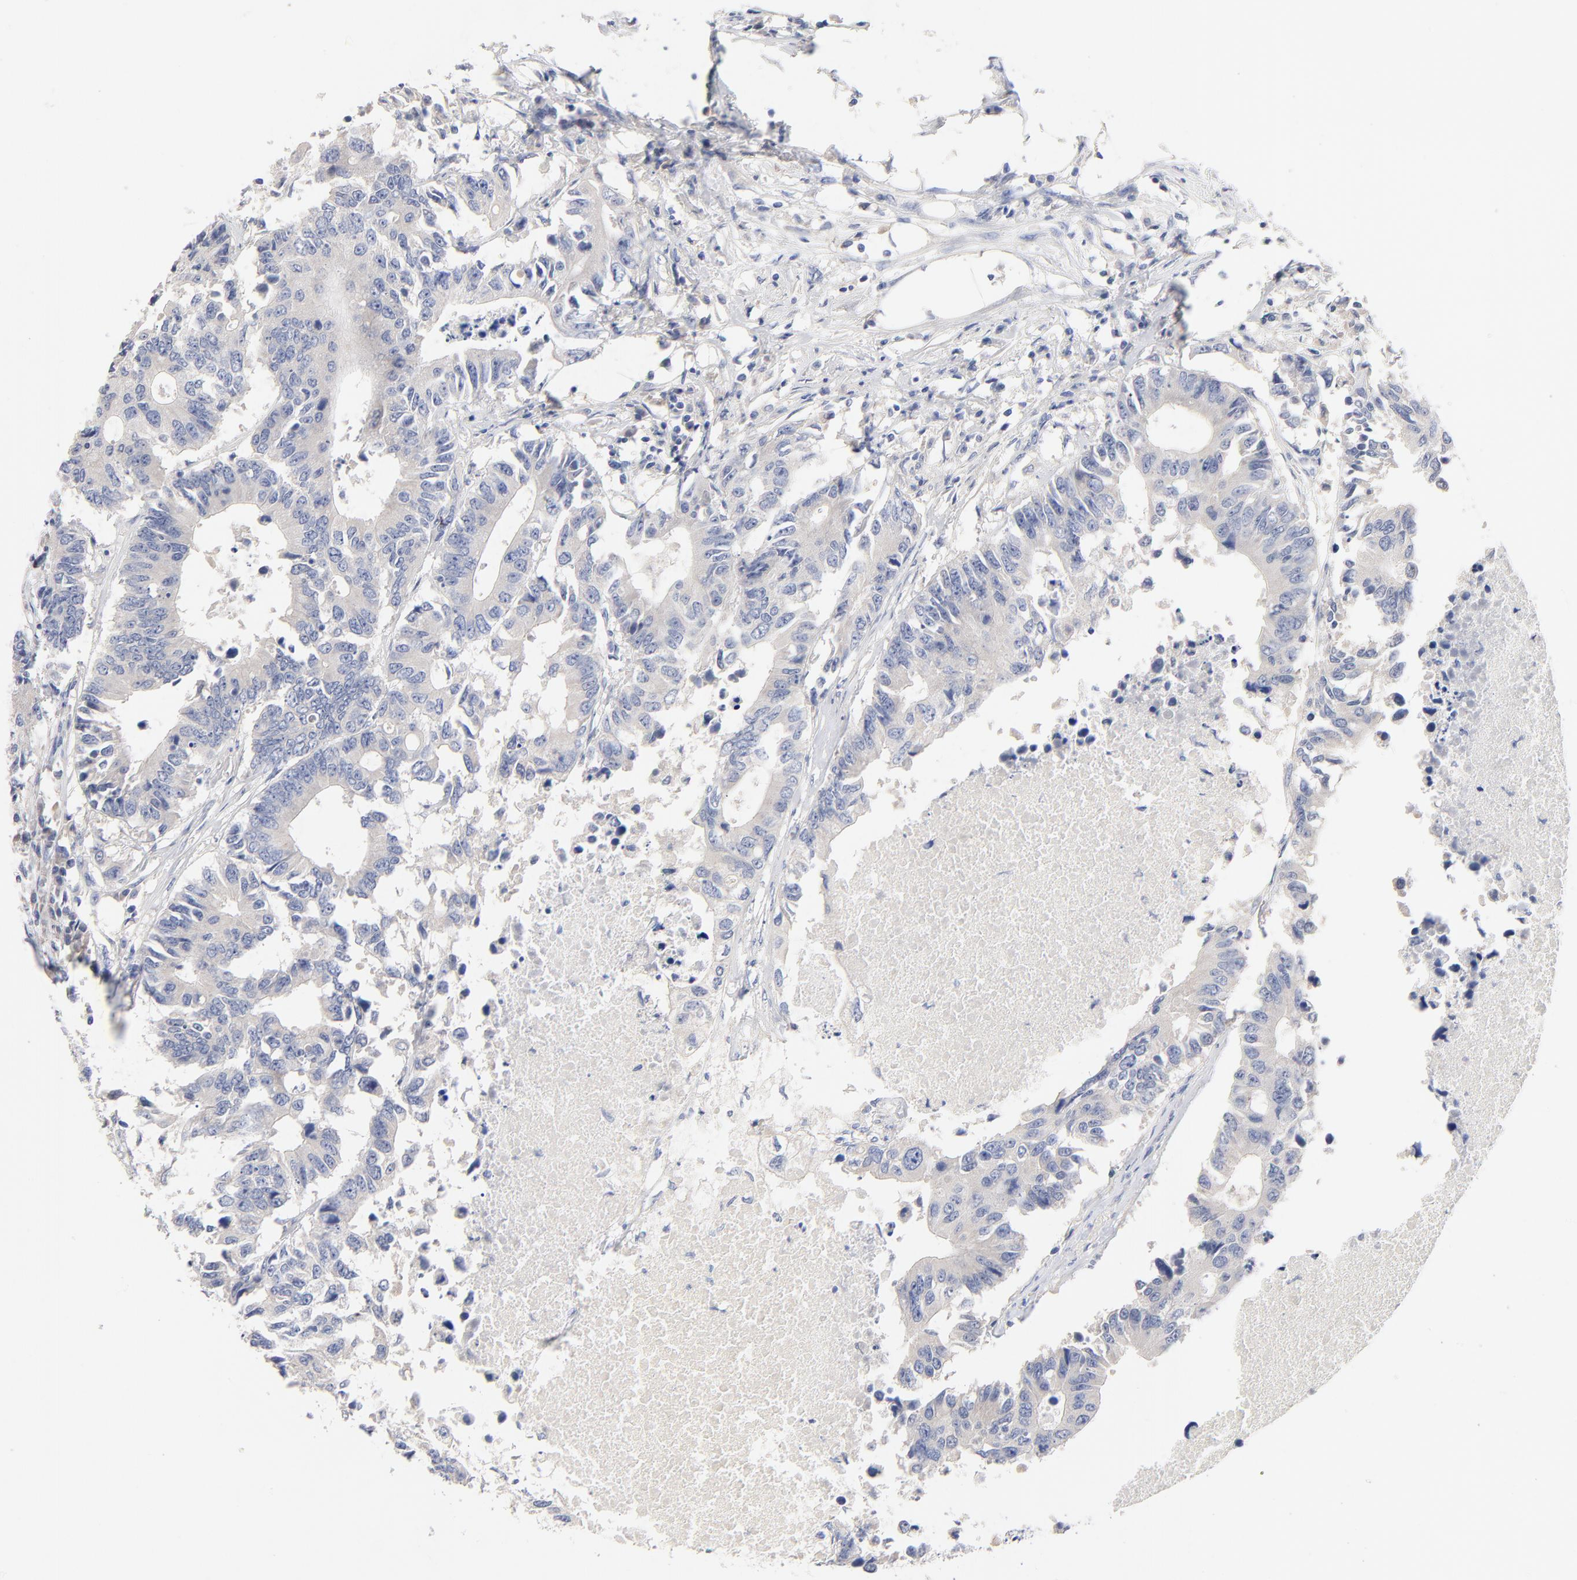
{"staining": {"intensity": "negative", "quantity": "none", "location": "none"}, "tissue": "colorectal cancer", "cell_type": "Tumor cells", "image_type": "cancer", "snomed": [{"axis": "morphology", "description": "Adenocarcinoma, NOS"}, {"axis": "topography", "description": "Colon"}], "caption": "Immunohistochemical staining of human colorectal cancer exhibits no significant expression in tumor cells.", "gene": "CPS1", "patient": {"sex": "male", "age": 71}}